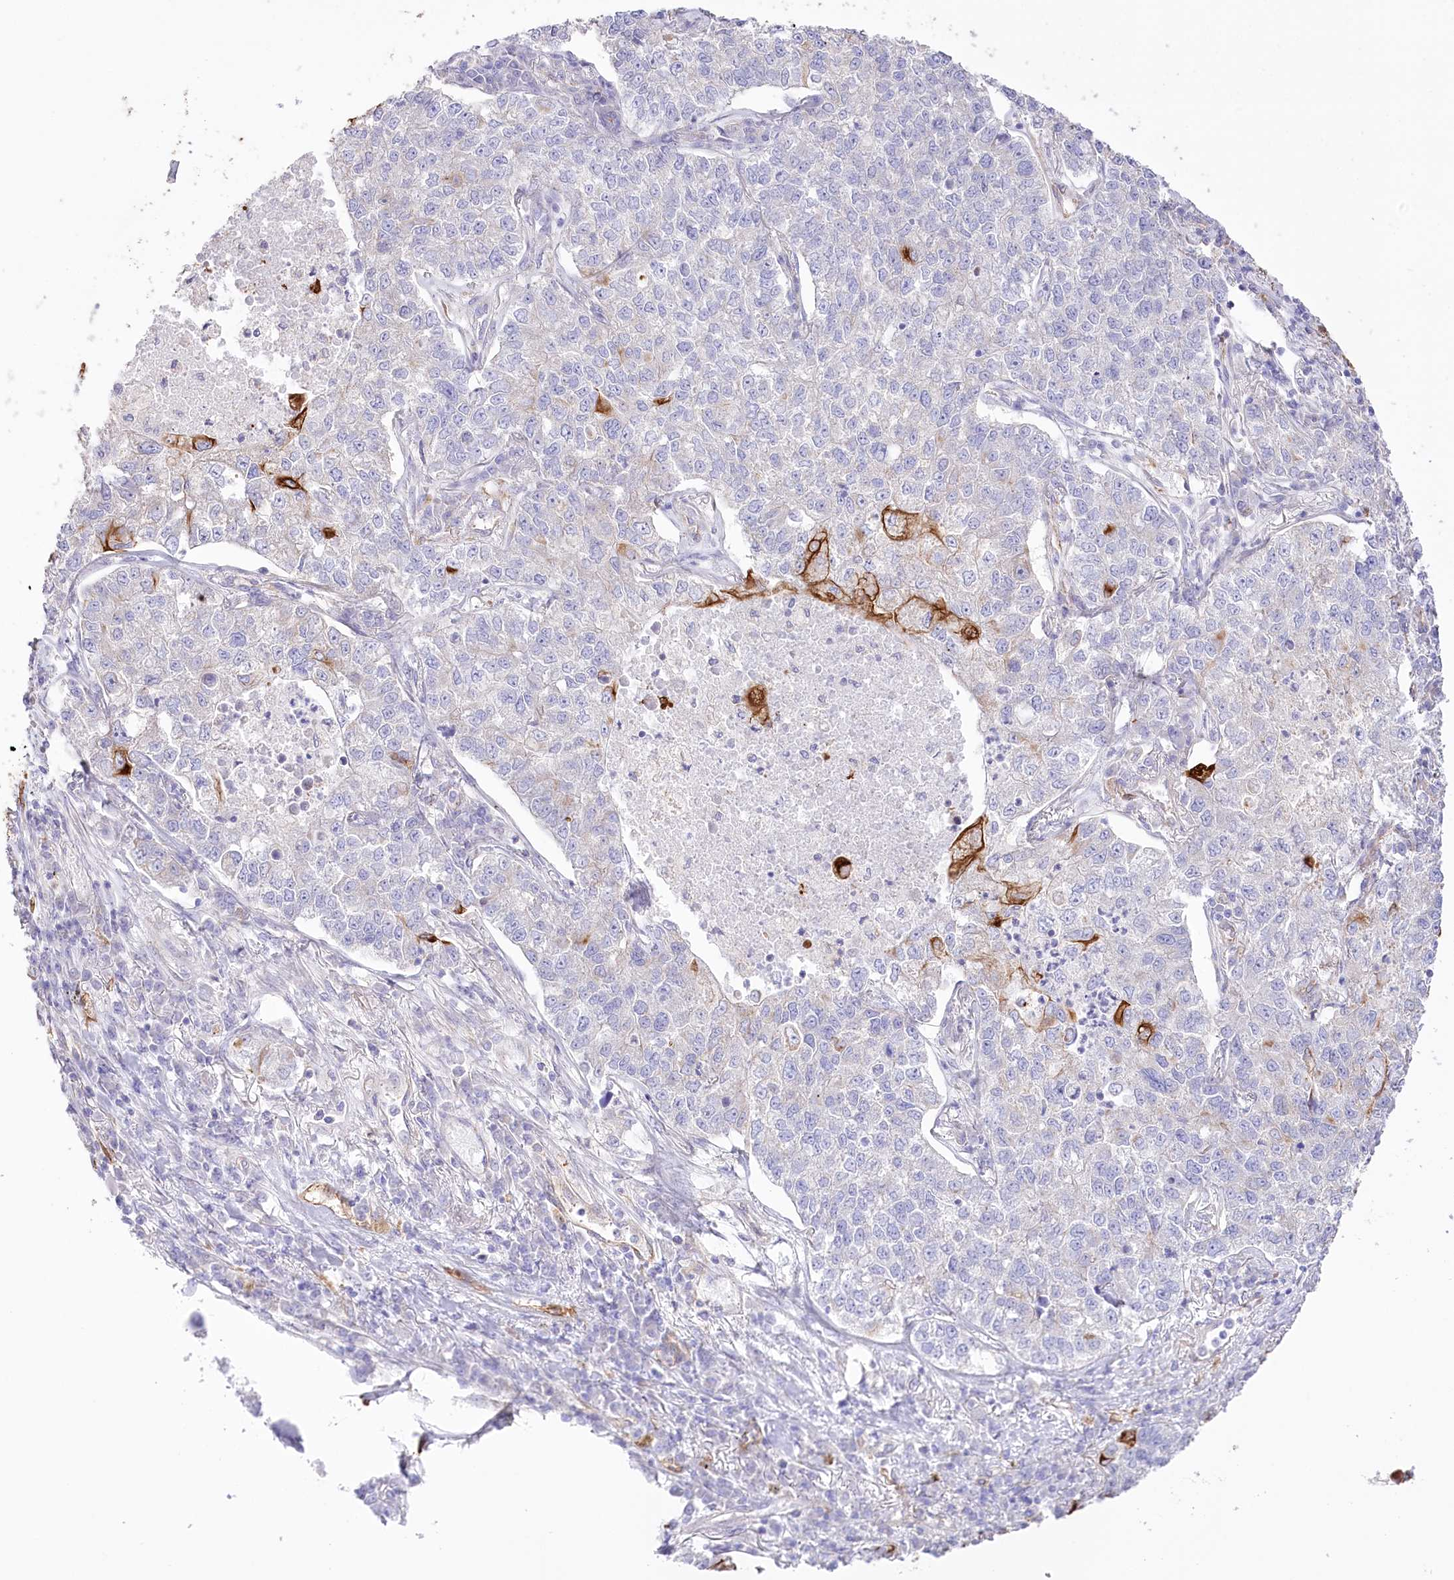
{"staining": {"intensity": "strong", "quantity": "<25%", "location": "cytoplasmic/membranous"}, "tissue": "lung cancer", "cell_type": "Tumor cells", "image_type": "cancer", "snomed": [{"axis": "morphology", "description": "Adenocarcinoma, NOS"}, {"axis": "topography", "description": "Lung"}], "caption": "Adenocarcinoma (lung) stained with IHC reveals strong cytoplasmic/membranous staining in about <25% of tumor cells. The staining was performed using DAB (3,3'-diaminobenzidine) to visualize the protein expression in brown, while the nuclei were stained in blue with hematoxylin (Magnification: 20x).", "gene": "SLC39A10", "patient": {"sex": "male", "age": 49}}